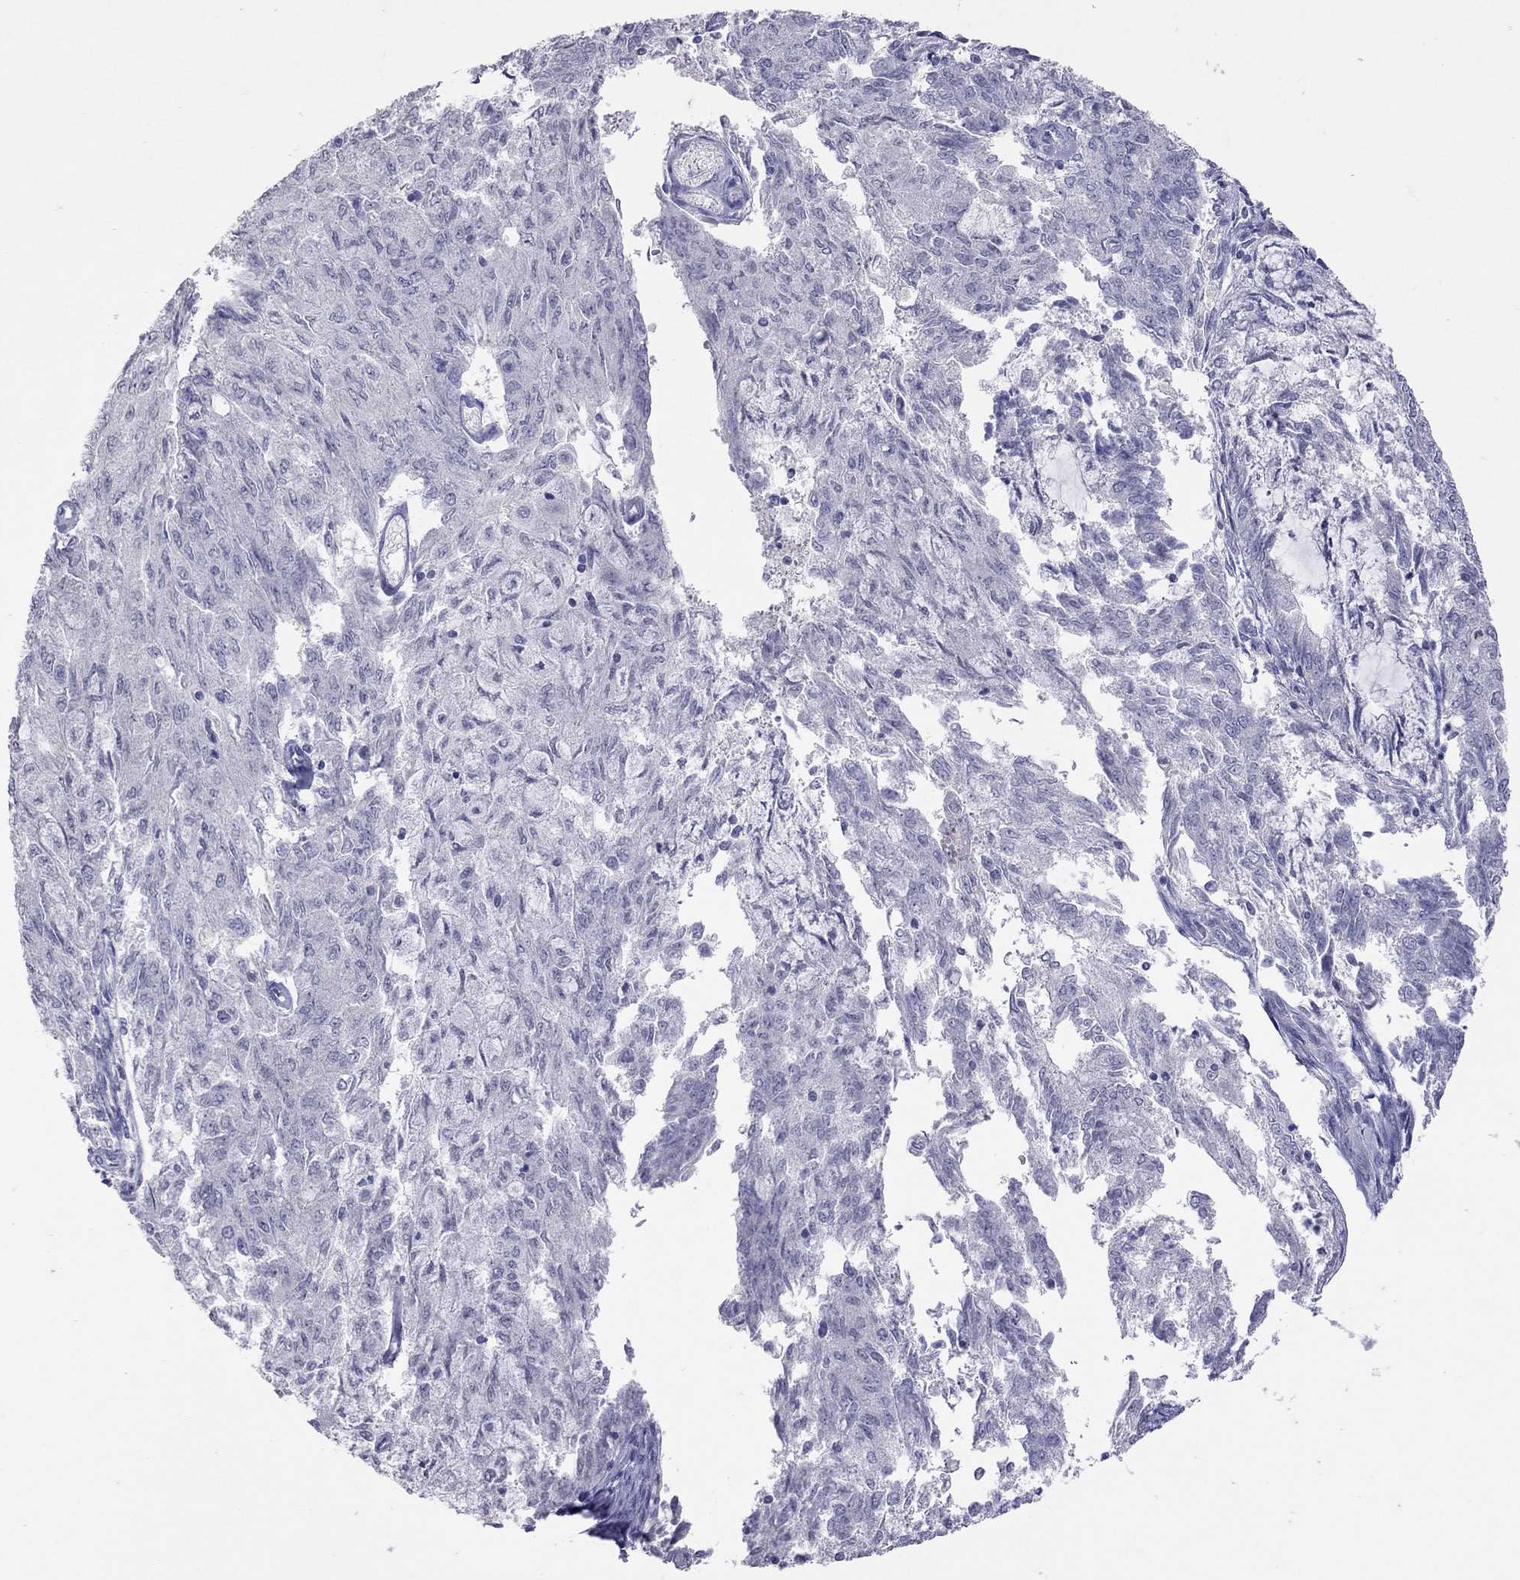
{"staining": {"intensity": "negative", "quantity": "none", "location": "none"}, "tissue": "endometrial cancer", "cell_type": "Tumor cells", "image_type": "cancer", "snomed": [{"axis": "morphology", "description": "Adenocarcinoma, NOS"}, {"axis": "topography", "description": "Endometrium"}], "caption": "Tumor cells show no significant expression in adenocarcinoma (endometrial).", "gene": "SLAMF1", "patient": {"sex": "female", "age": 82}}